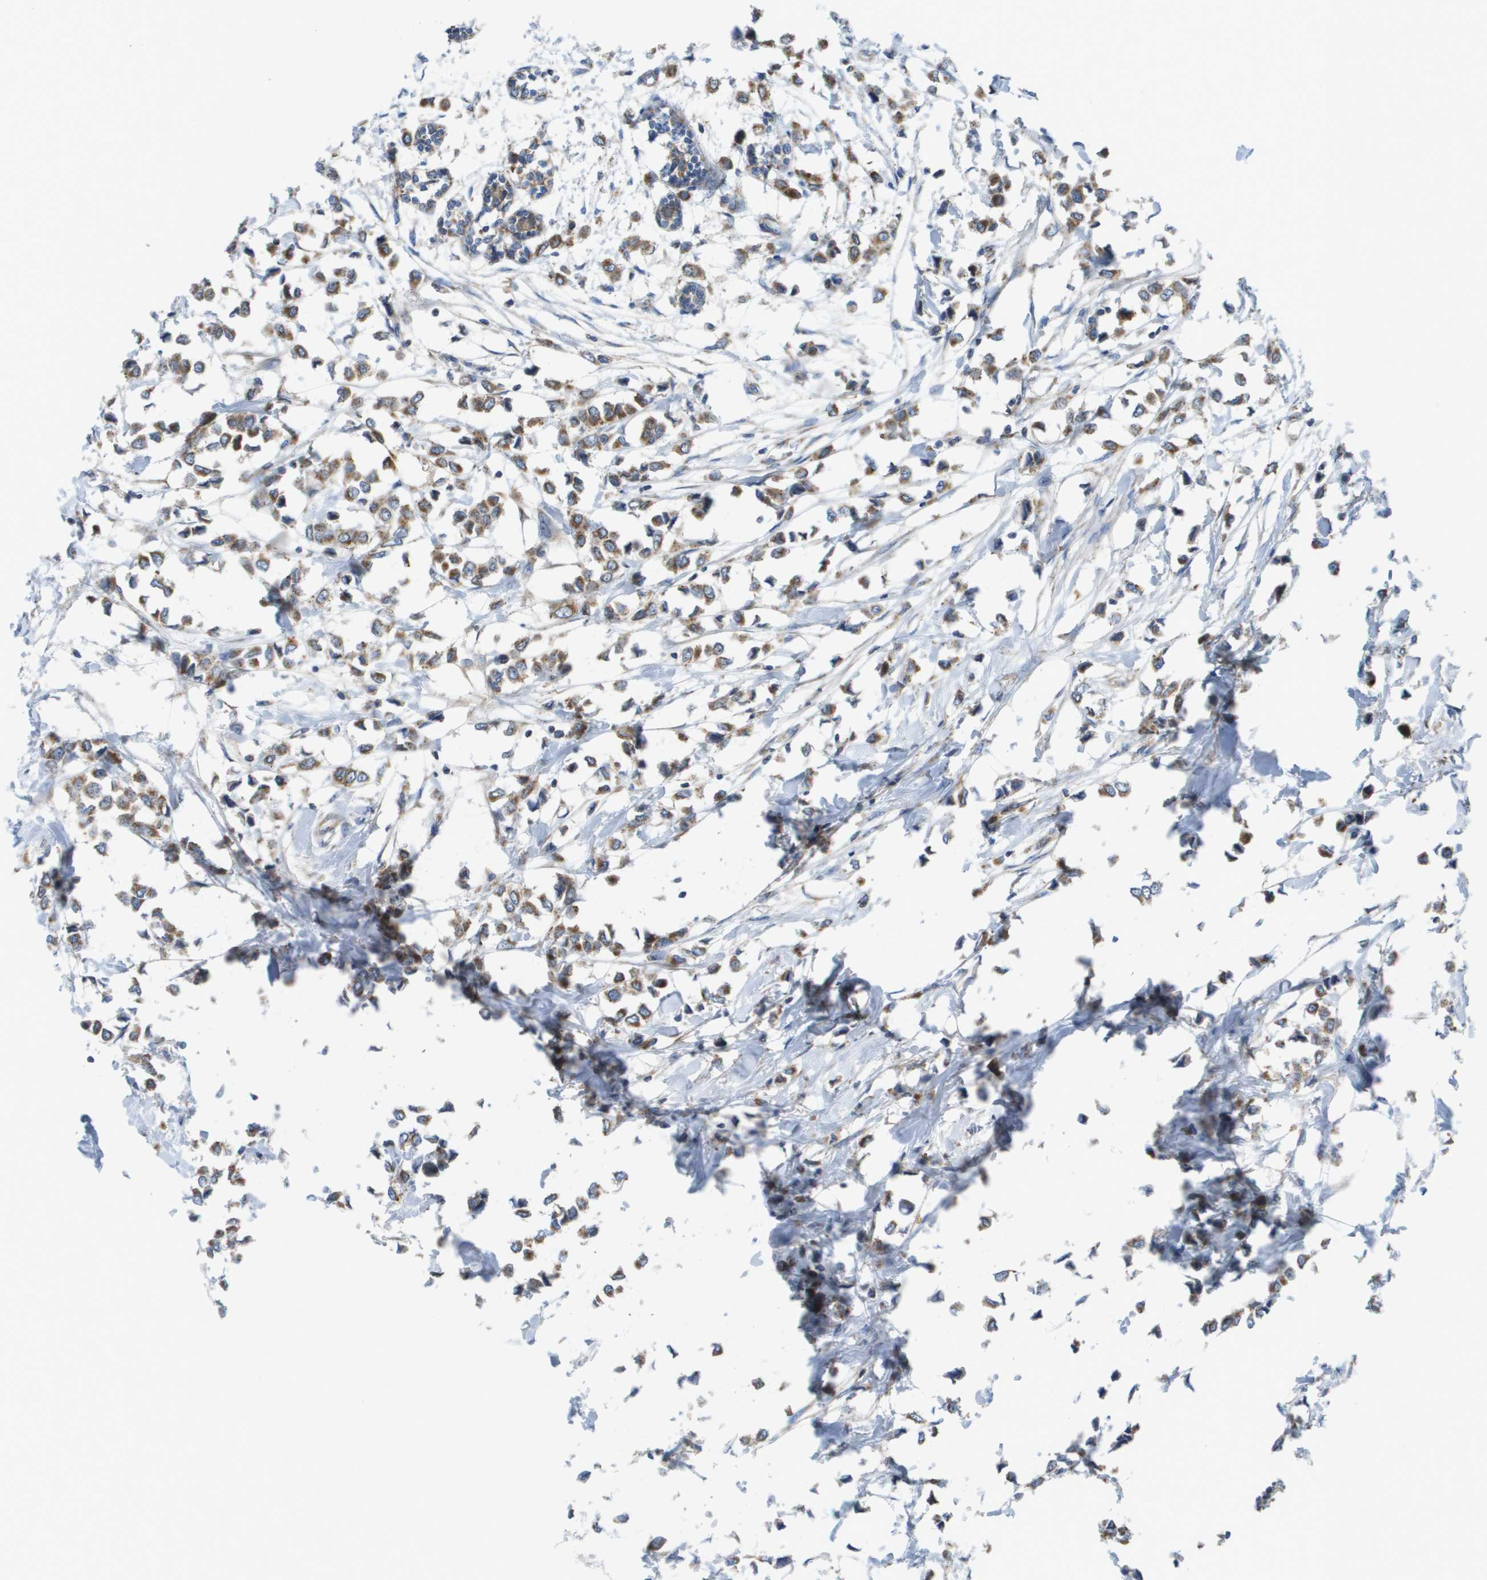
{"staining": {"intensity": "moderate", "quantity": ">75%", "location": "cytoplasmic/membranous"}, "tissue": "breast cancer", "cell_type": "Tumor cells", "image_type": "cancer", "snomed": [{"axis": "morphology", "description": "Lobular carcinoma"}, {"axis": "topography", "description": "Breast"}], "caption": "Immunohistochemistry (IHC) (DAB (3,3'-diaminobenzidine)) staining of human breast cancer displays moderate cytoplasmic/membranous protein expression in about >75% of tumor cells. The protein of interest is stained brown, and the nuclei are stained in blue (DAB IHC with brightfield microscopy, high magnification).", "gene": "FIS1", "patient": {"sex": "female", "age": 51}}